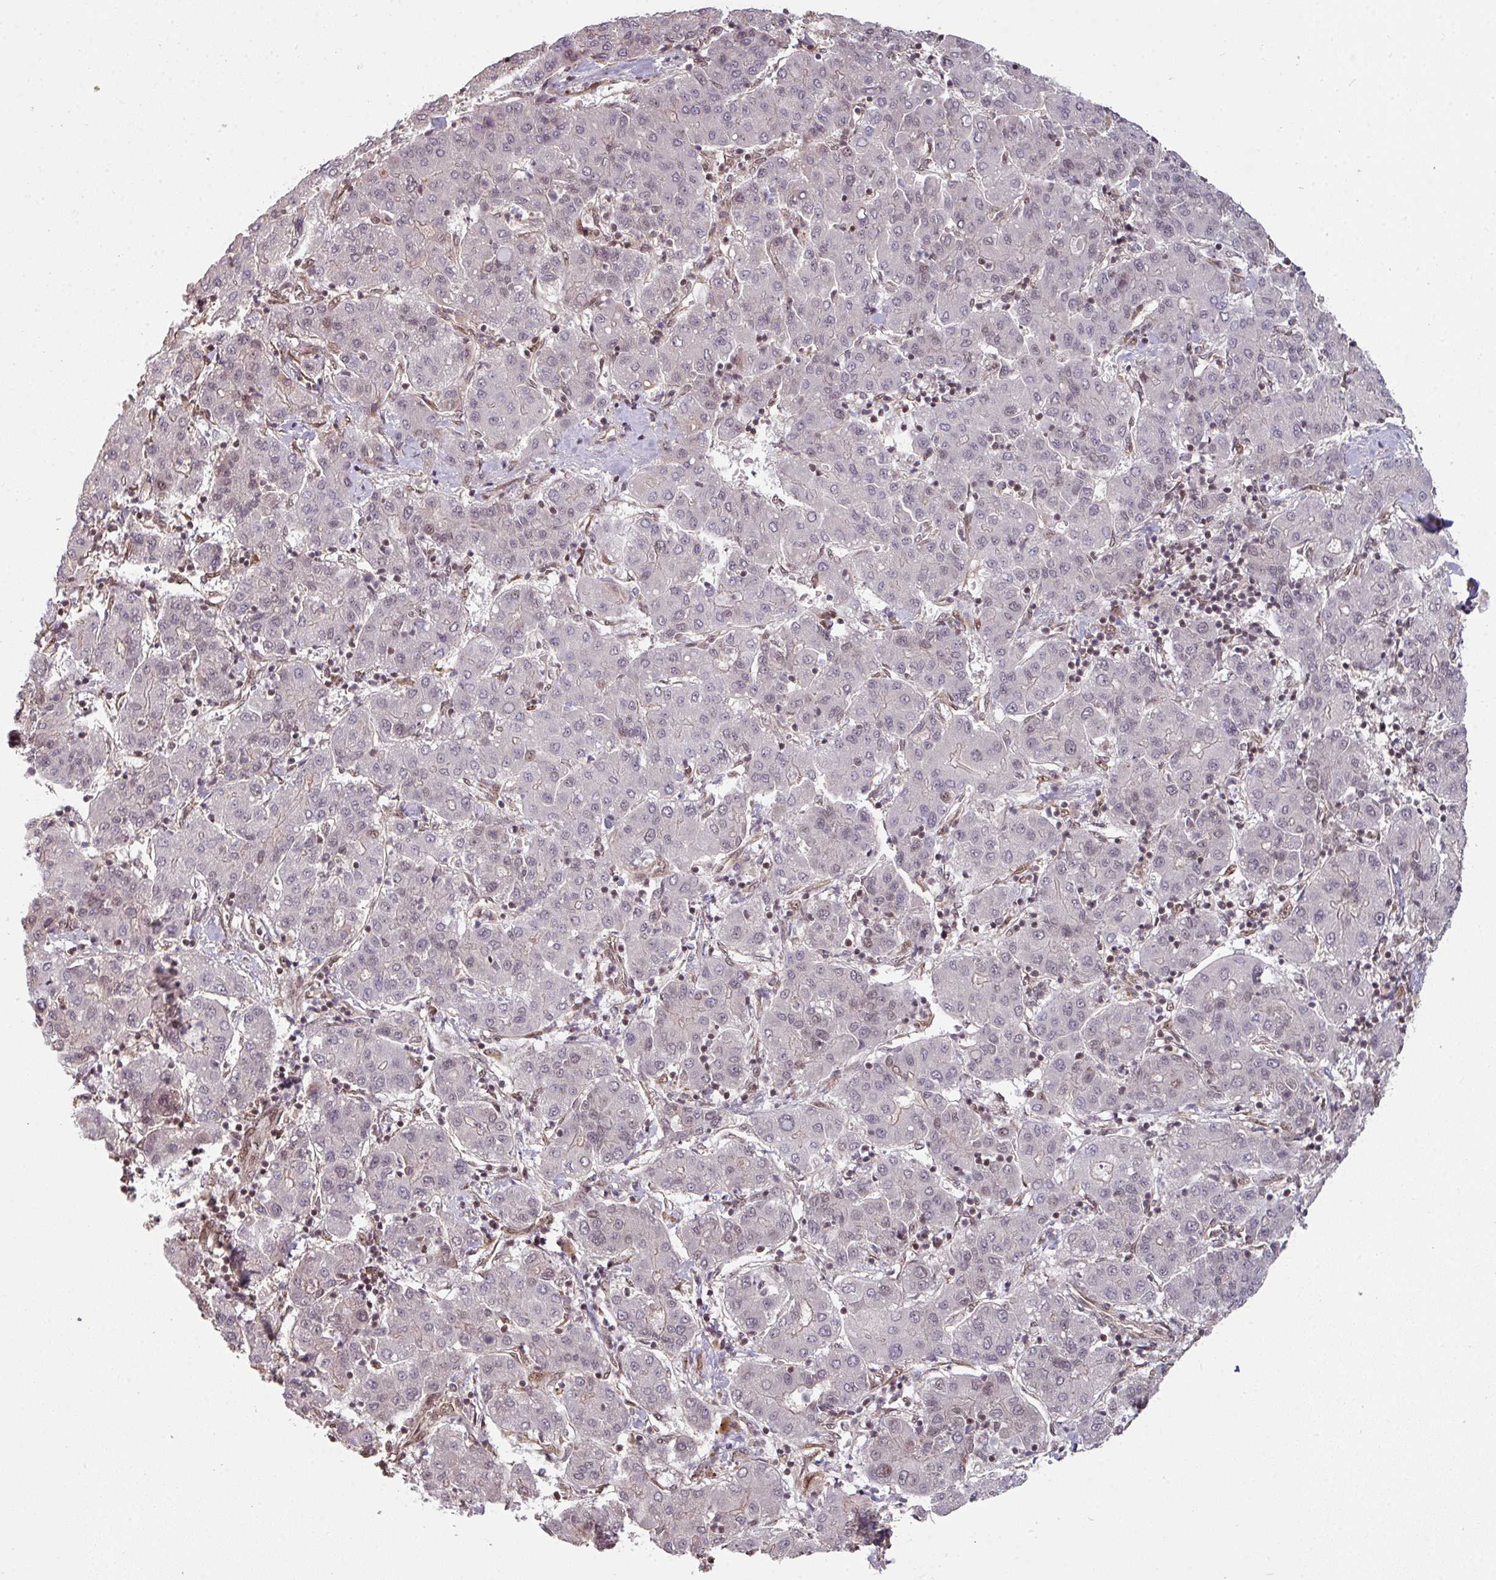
{"staining": {"intensity": "weak", "quantity": "<25%", "location": "nuclear"}, "tissue": "liver cancer", "cell_type": "Tumor cells", "image_type": "cancer", "snomed": [{"axis": "morphology", "description": "Carcinoma, Hepatocellular, NOS"}, {"axis": "topography", "description": "Liver"}], "caption": "Liver hepatocellular carcinoma stained for a protein using immunohistochemistry displays no positivity tumor cells.", "gene": "SIK3", "patient": {"sex": "male", "age": 65}}